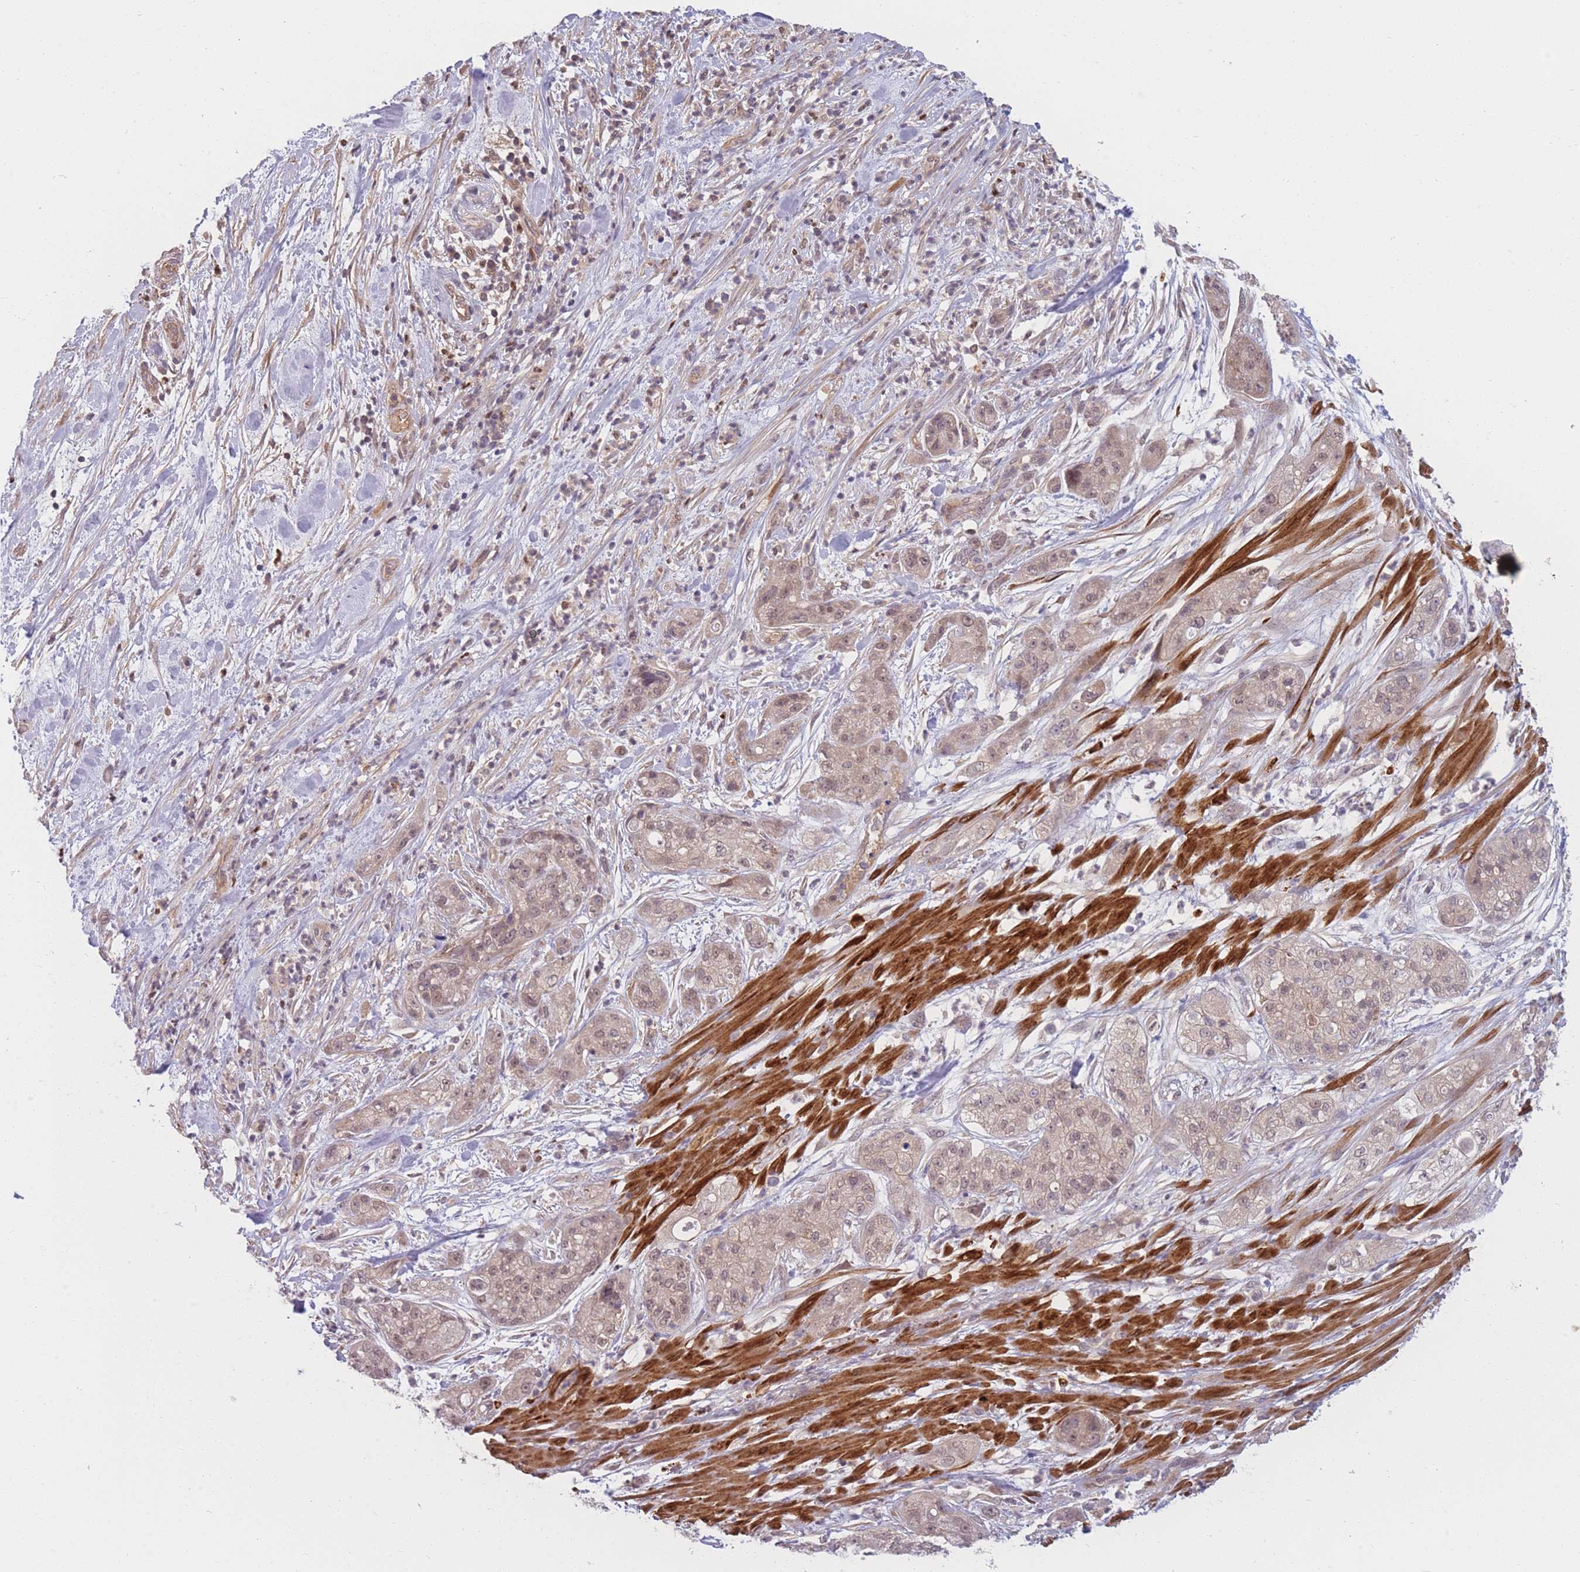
{"staining": {"intensity": "weak", "quantity": ">75%", "location": "cytoplasmic/membranous,nuclear"}, "tissue": "pancreatic cancer", "cell_type": "Tumor cells", "image_type": "cancer", "snomed": [{"axis": "morphology", "description": "Adenocarcinoma, NOS"}, {"axis": "topography", "description": "Pancreas"}], "caption": "Immunohistochemistry histopathology image of neoplastic tissue: adenocarcinoma (pancreatic) stained using immunohistochemistry (IHC) reveals low levels of weak protein expression localized specifically in the cytoplasmic/membranous and nuclear of tumor cells, appearing as a cytoplasmic/membranous and nuclear brown color.", "gene": "FAM153A", "patient": {"sex": "female", "age": 78}}